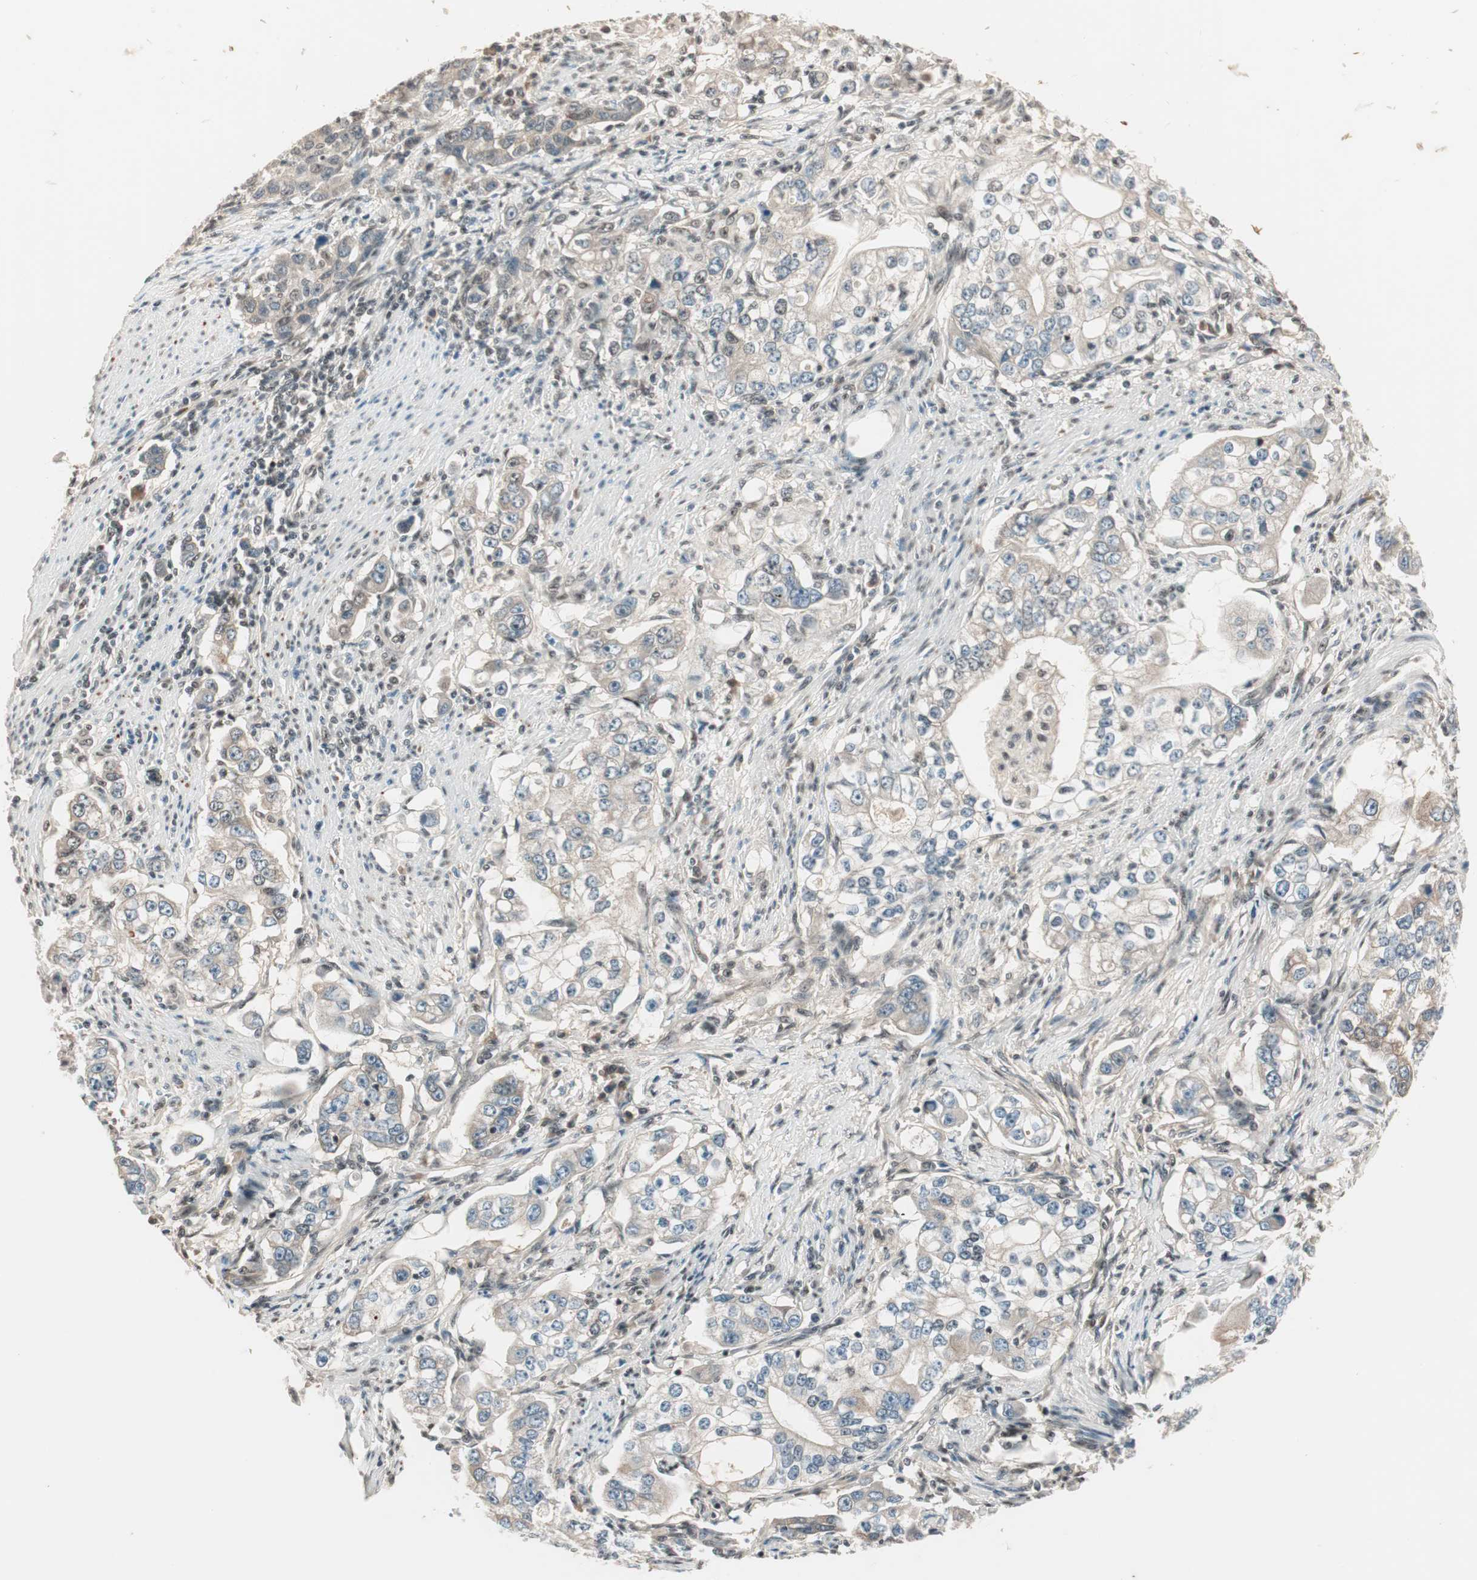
{"staining": {"intensity": "weak", "quantity": "<25%", "location": "cytoplasmic/membranous"}, "tissue": "stomach cancer", "cell_type": "Tumor cells", "image_type": "cancer", "snomed": [{"axis": "morphology", "description": "Adenocarcinoma, NOS"}, {"axis": "topography", "description": "Stomach, lower"}], "caption": "Adenocarcinoma (stomach) was stained to show a protein in brown. There is no significant expression in tumor cells.", "gene": "NFRKB", "patient": {"sex": "female", "age": 72}}